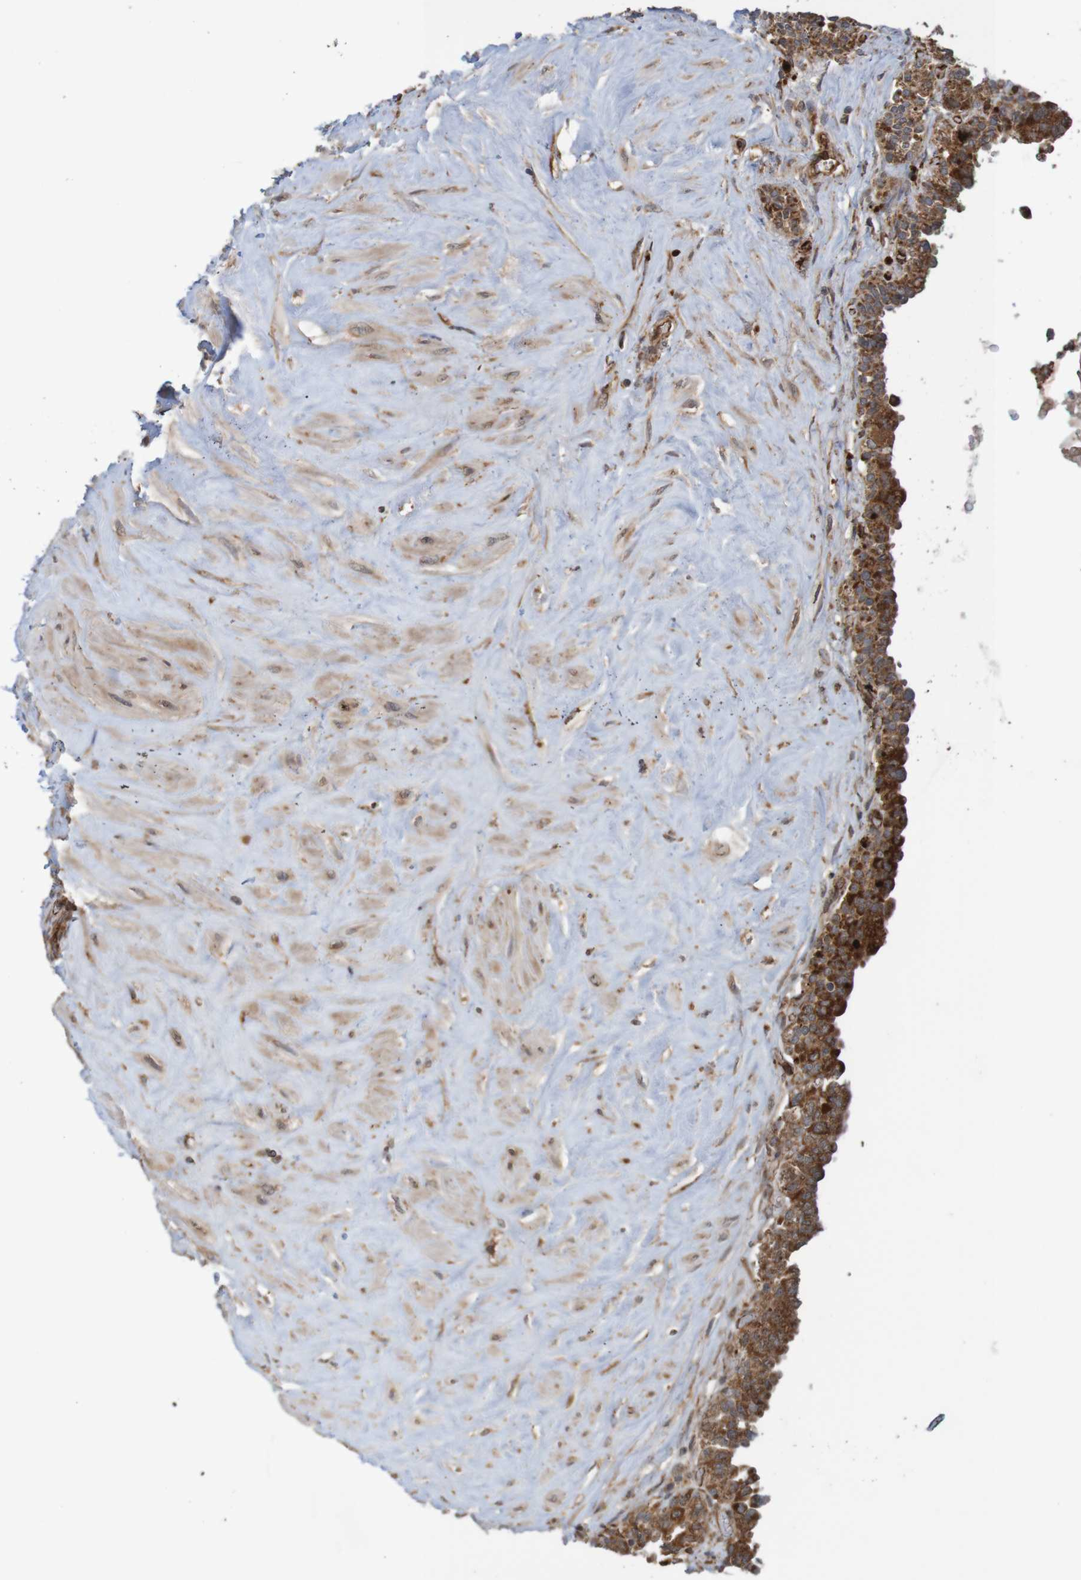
{"staining": {"intensity": "strong", "quantity": ">75%", "location": "cytoplasmic/membranous"}, "tissue": "seminal vesicle", "cell_type": "Glandular cells", "image_type": "normal", "snomed": [{"axis": "morphology", "description": "Normal tissue, NOS"}, {"axis": "topography", "description": "Seminal veicle"}], "caption": "Immunohistochemical staining of benign human seminal vesicle demonstrates strong cytoplasmic/membranous protein staining in about >75% of glandular cells.", "gene": "MRPL52", "patient": {"sex": "male", "age": 63}}